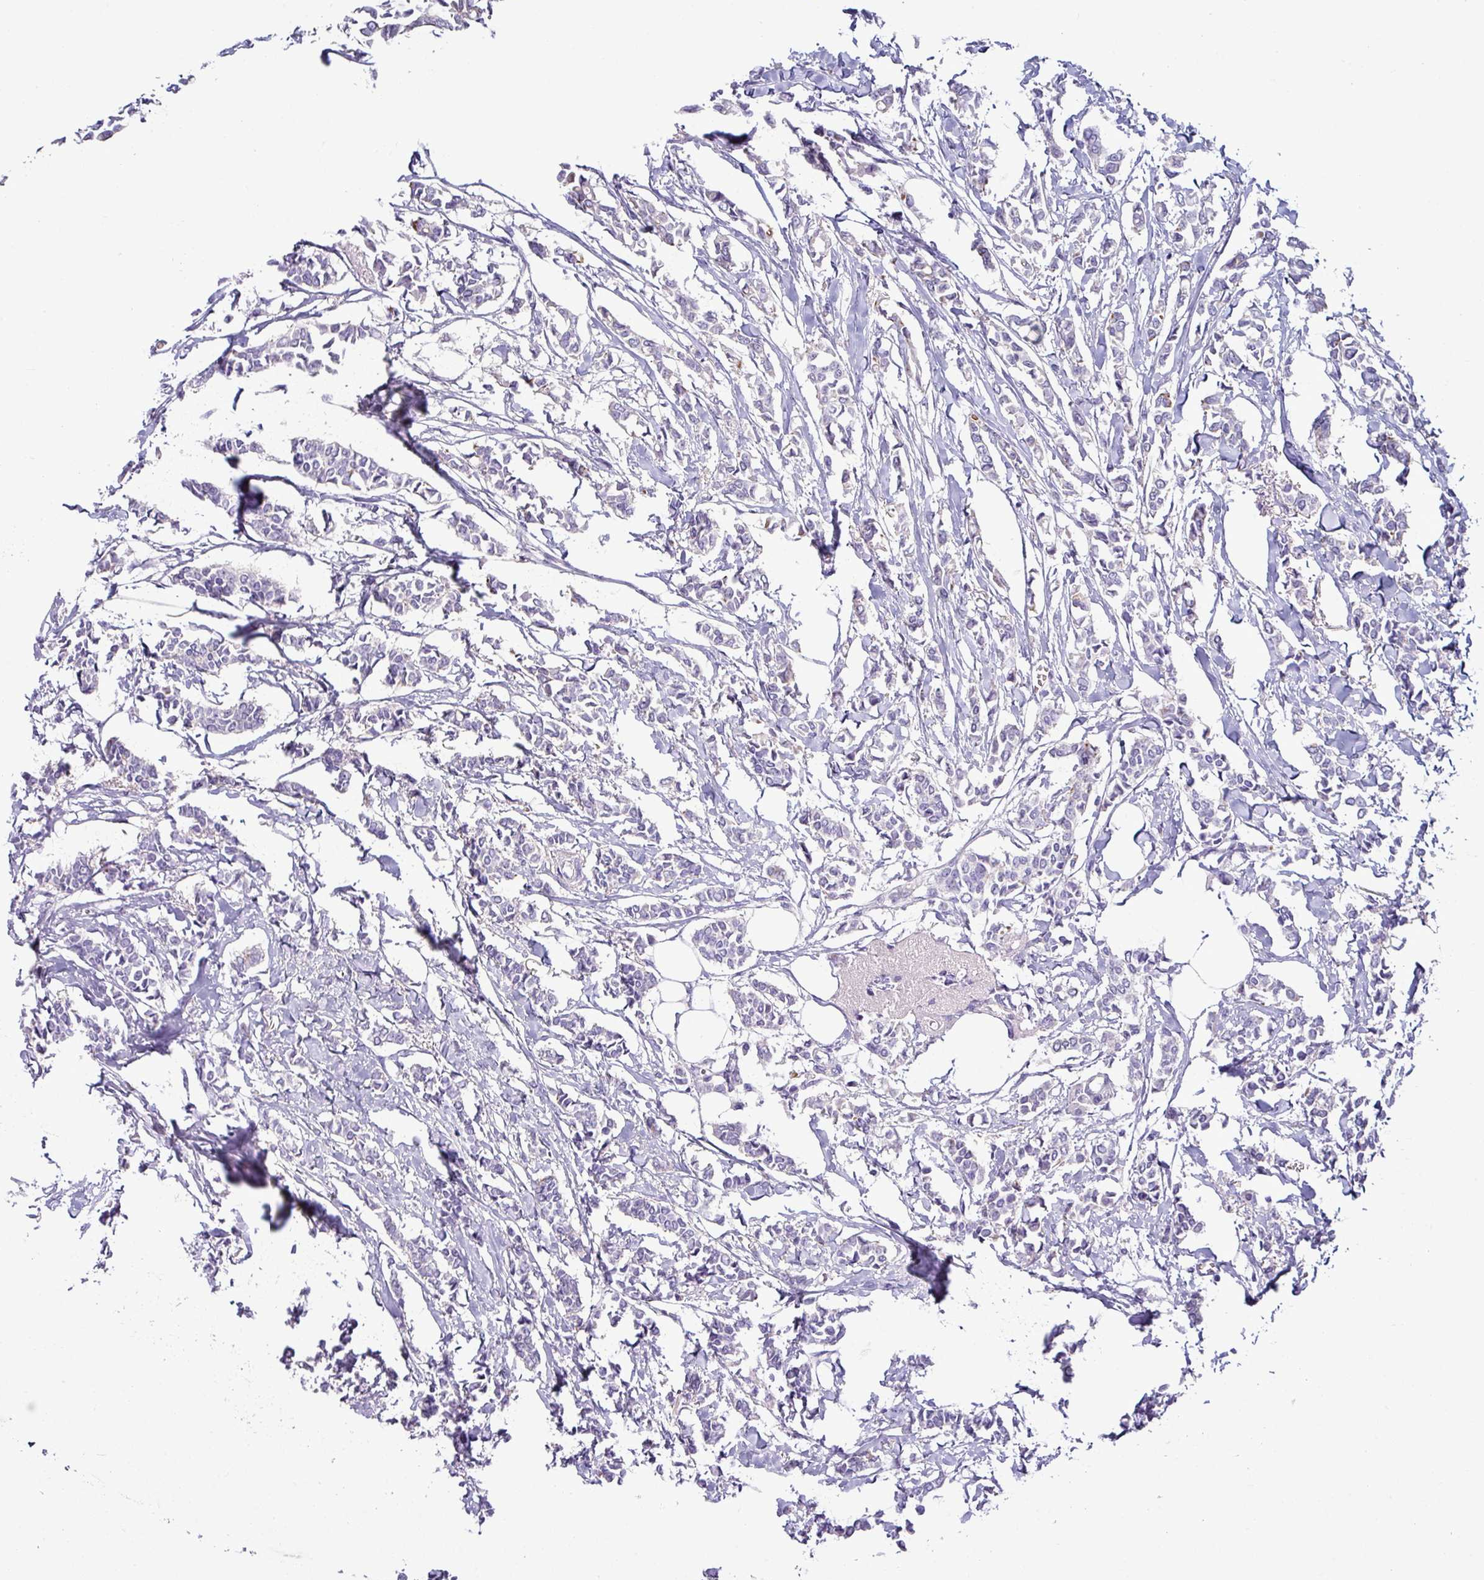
{"staining": {"intensity": "negative", "quantity": "none", "location": "none"}, "tissue": "breast cancer", "cell_type": "Tumor cells", "image_type": "cancer", "snomed": [{"axis": "morphology", "description": "Duct carcinoma"}, {"axis": "topography", "description": "Breast"}], "caption": "This is a histopathology image of IHC staining of breast infiltrating ductal carcinoma, which shows no staining in tumor cells.", "gene": "ACAP3", "patient": {"sex": "female", "age": 41}}